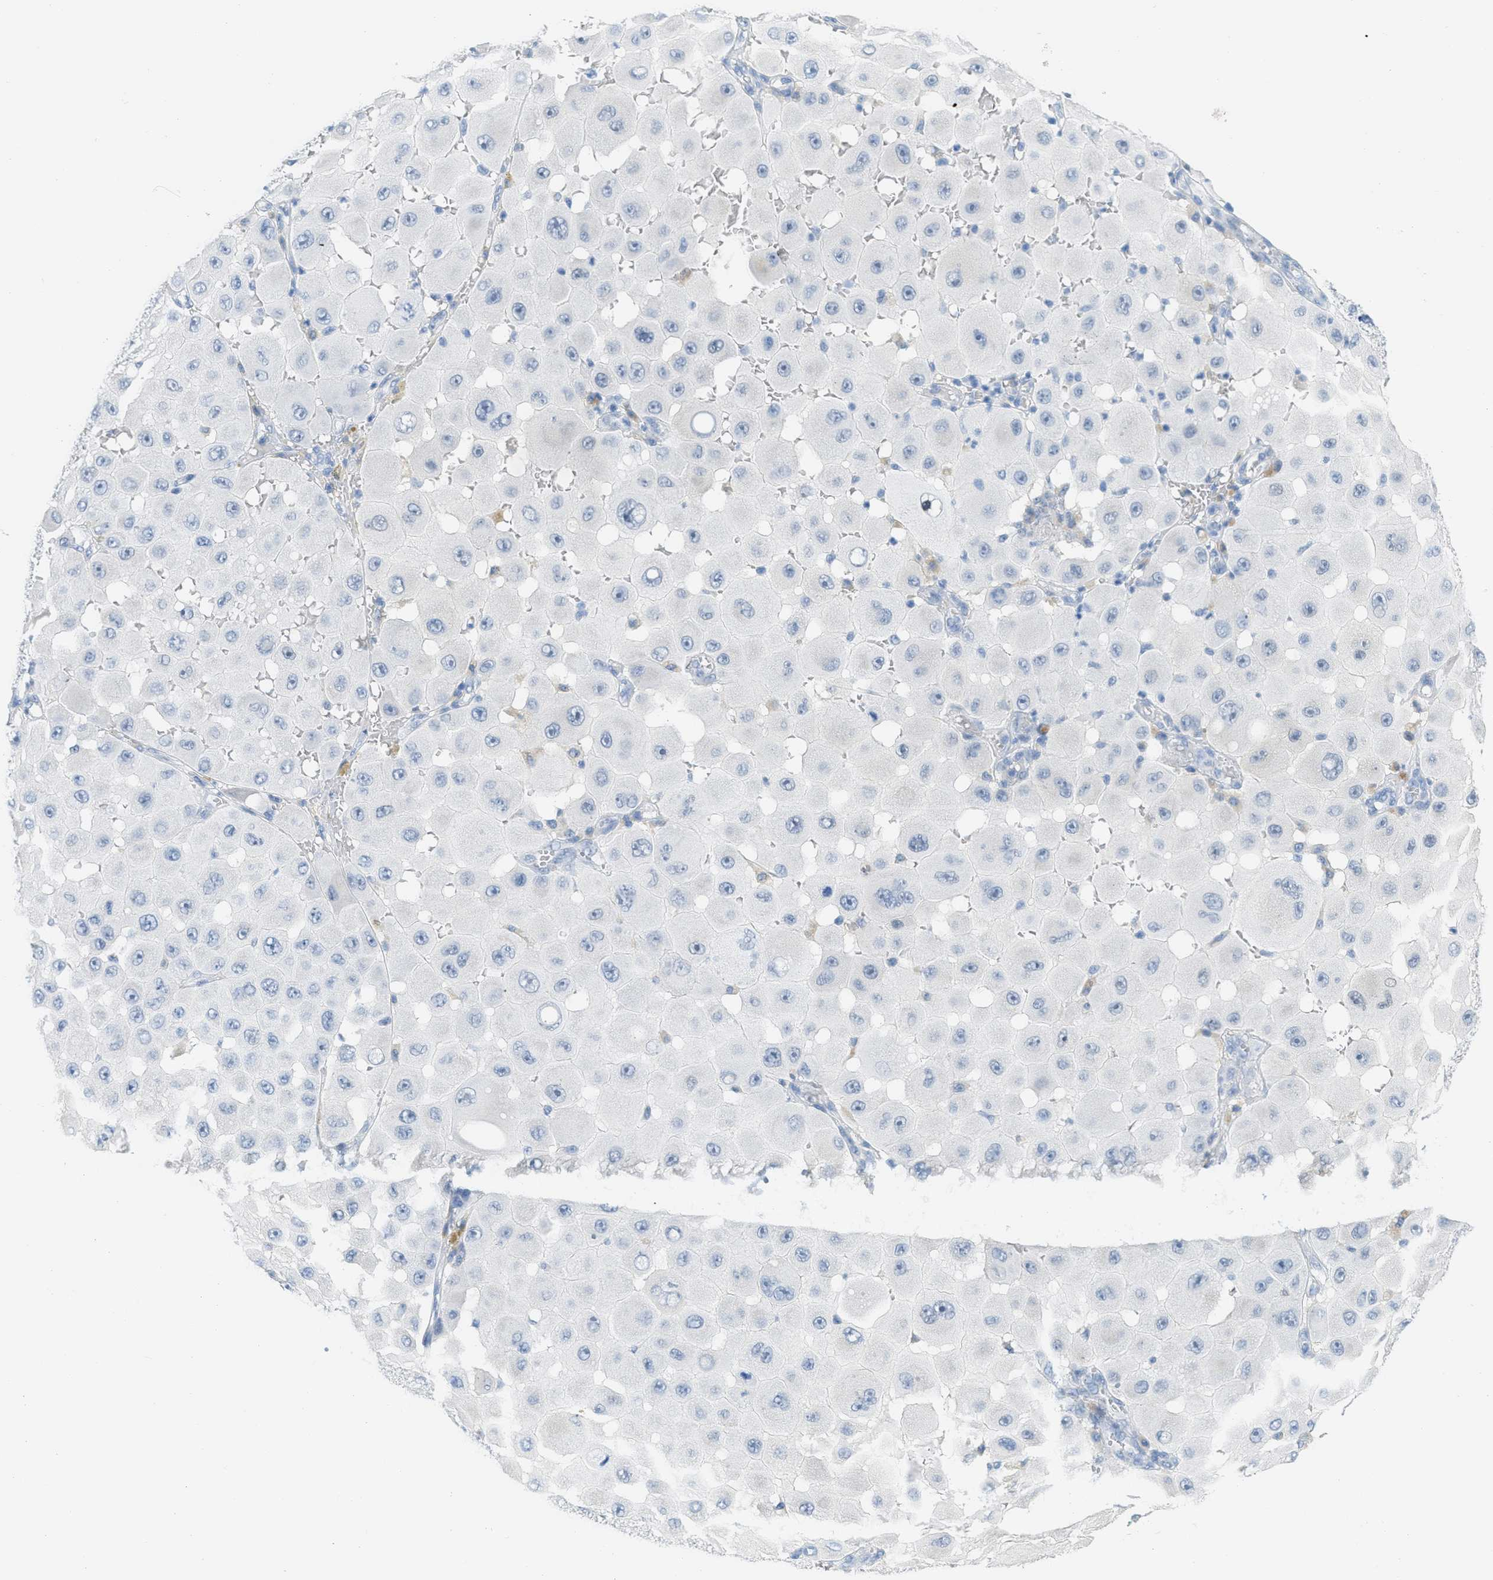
{"staining": {"intensity": "negative", "quantity": "none", "location": "none"}, "tissue": "melanoma", "cell_type": "Tumor cells", "image_type": "cancer", "snomed": [{"axis": "morphology", "description": "Malignant melanoma, NOS"}, {"axis": "topography", "description": "Skin"}], "caption": "This is an immunohistochemistry (IHC) photomicrograph of human malignant melanoma. There is no expression in tumor cells.", "gene": "HSF2", "patient": {"sex": "female", "age": 81}}